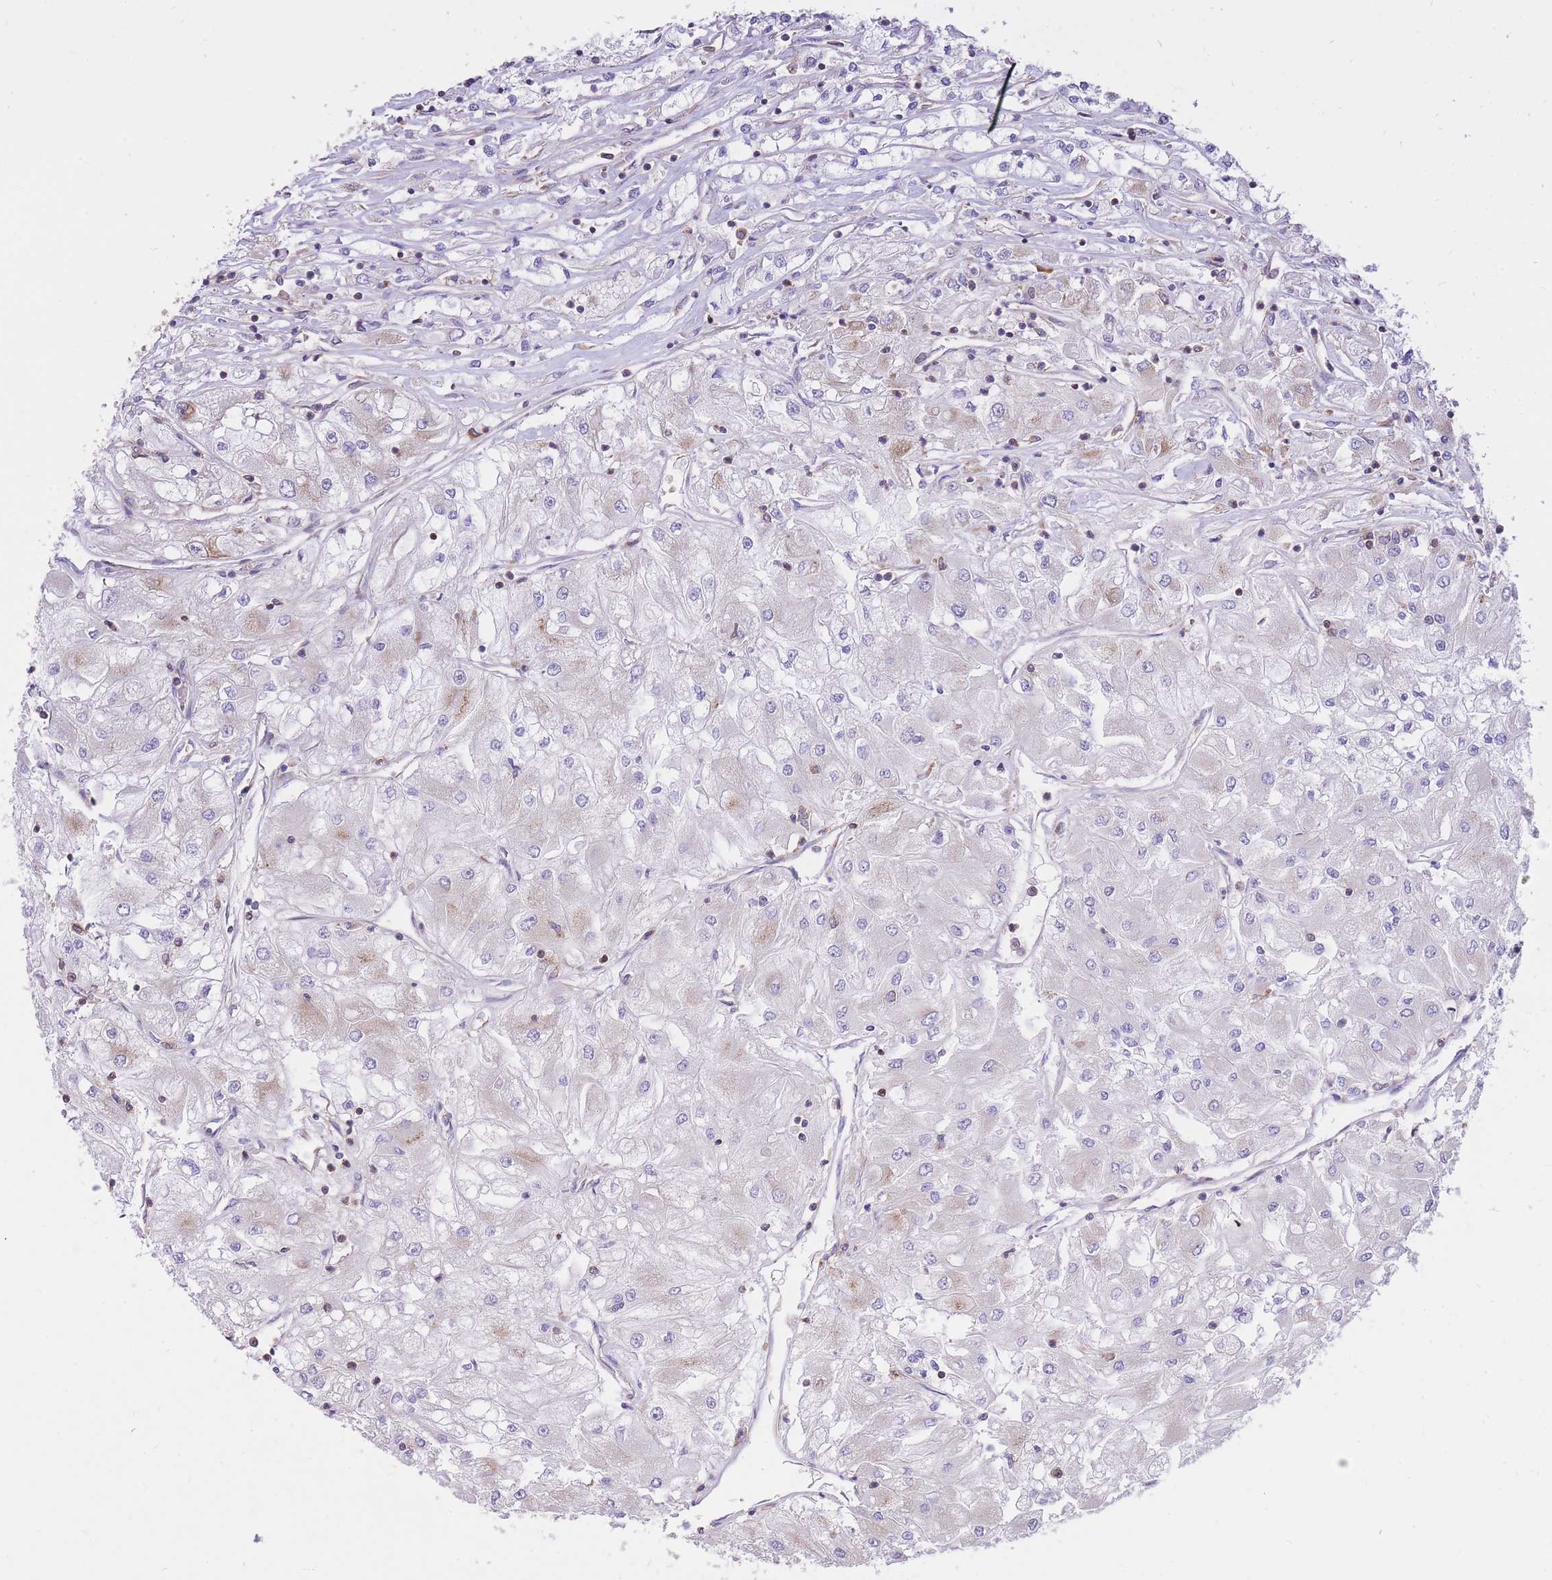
{"staining": {"intensity": "weak", "quantity": "<25%", "location": "cytoplasmic/membranous"}, "tissue": "renal cancer", "cell_type": "Tumor cells", "image_type": "cancer", "snomed": [{"axis": "morphology", "description": "Adenocarcinoma, NOS"}, {"axis": "topography", "description": "Kidney"}], "caption": "There is no significant expression in tumor cells of renal adenocarcinoma.", "gene": "GBP7", "patient": {"sex": "male", "age": 80}}